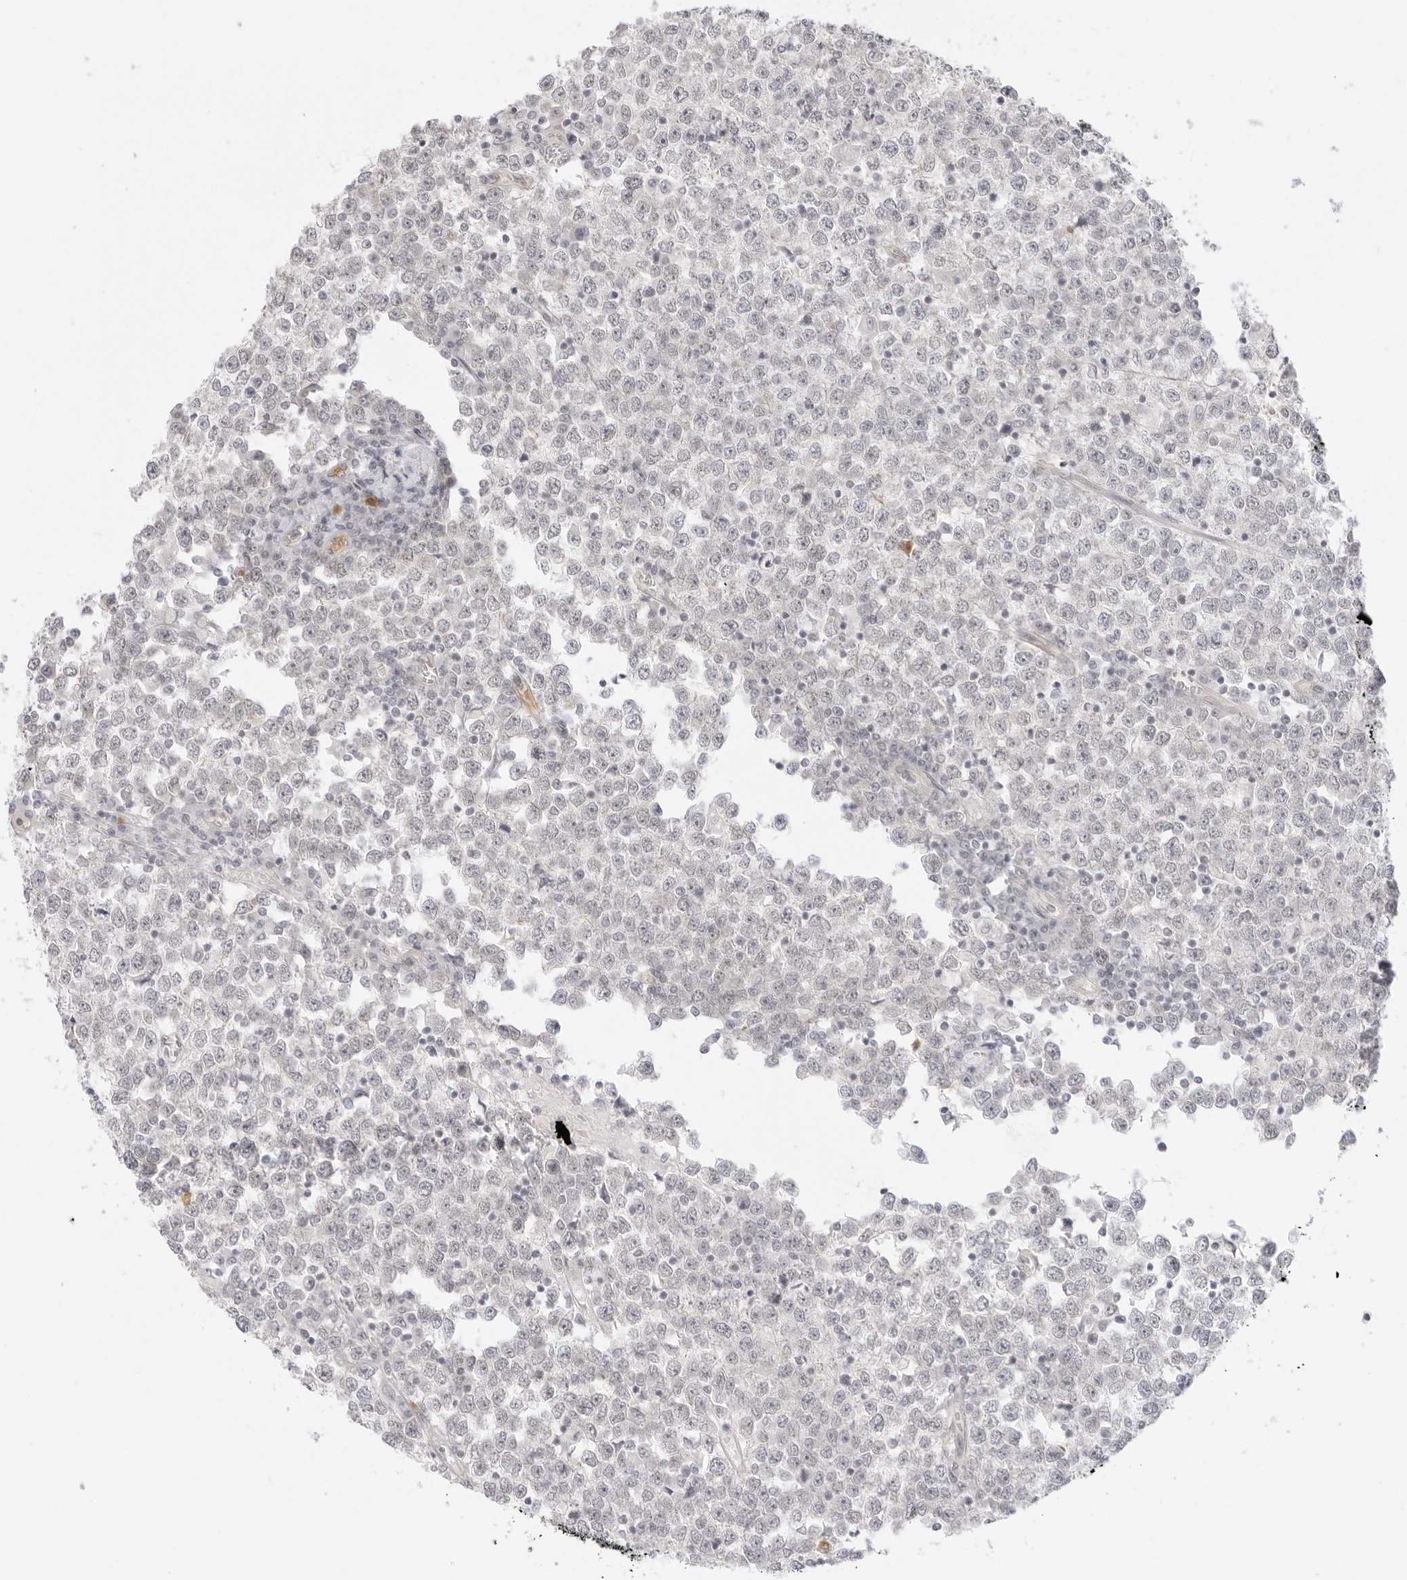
{"staining": {"intensity": "negative", "quantity": "none", "location": "none"}, "tissue": "testis cancer", "cell_type": "Tumor cells", "image_type": "cancer", "snomed": [{"axis": "morphology", "description": "Seminoma, NOS"}, {"axis": "topography", "description": "Testis"}], "caption": "Seminoma (testis) was stained to show a protein in brown. There is no significant positivity in tumor cells. (DAB (3,3'-diaminobenzidine) immunohistochemistry (IHC) visualized using brightfield microscopy, high magnification).", "gene": "MED18", "patient": {"sex": "male", "age": 65}}